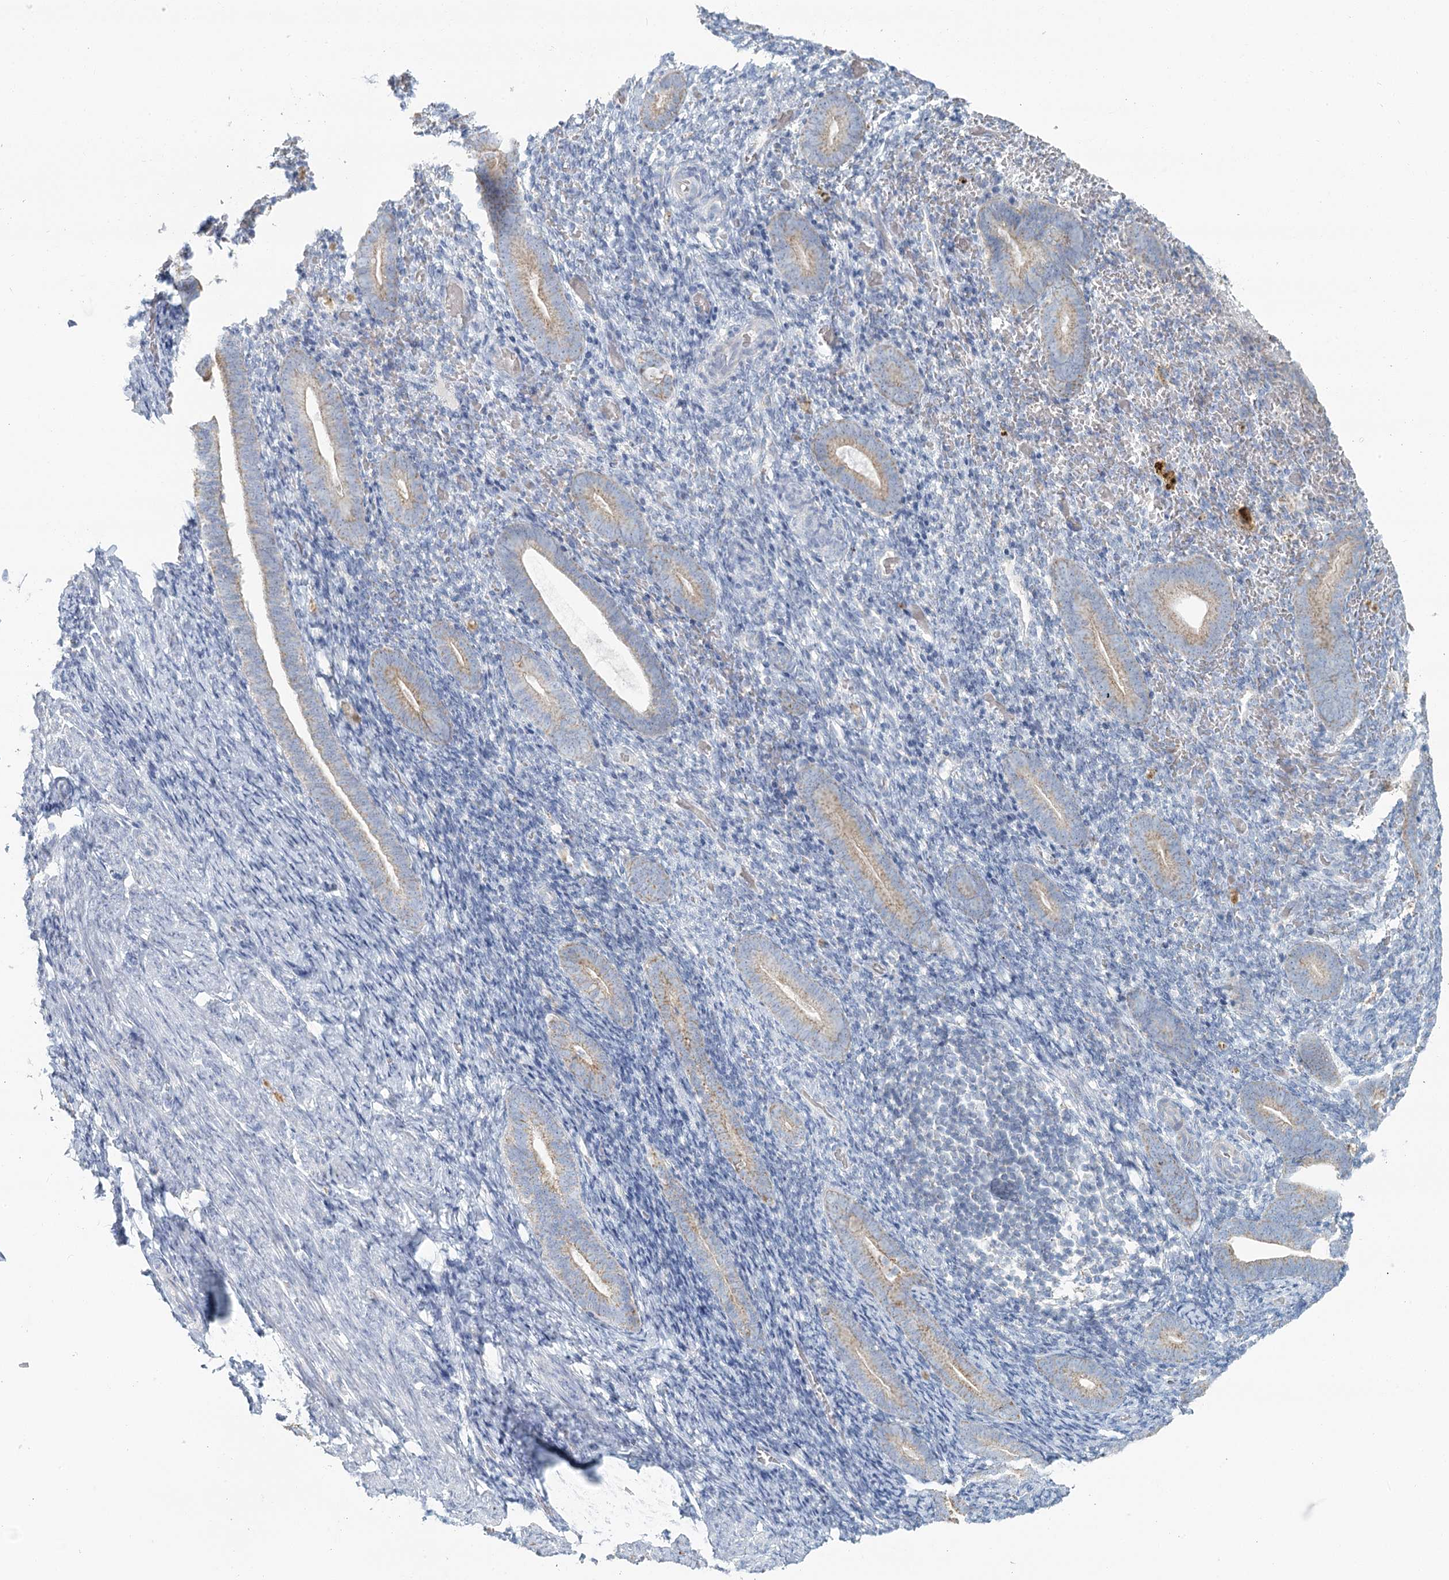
{"staining": {"intensity": "negative", "quantity": "none", "location": "none"}, "tissue": "endometrium", "cell_type": "Cells in endometrial stroma", "image_type": "normal", "snomed": [{"axis": "morphology", "description": "Normal tissue, NOS"}, {"axis": "topography", "description": "Endometrium"}], "caption": "There is no significant staining in cells in endometrial stroma of endometrium. The staining is performed using DAB brown chromogen with nuclei counter-stained in using hematoxylin.", "gene": "BPHL", "patient": {"sex": "female", "age": 51}}